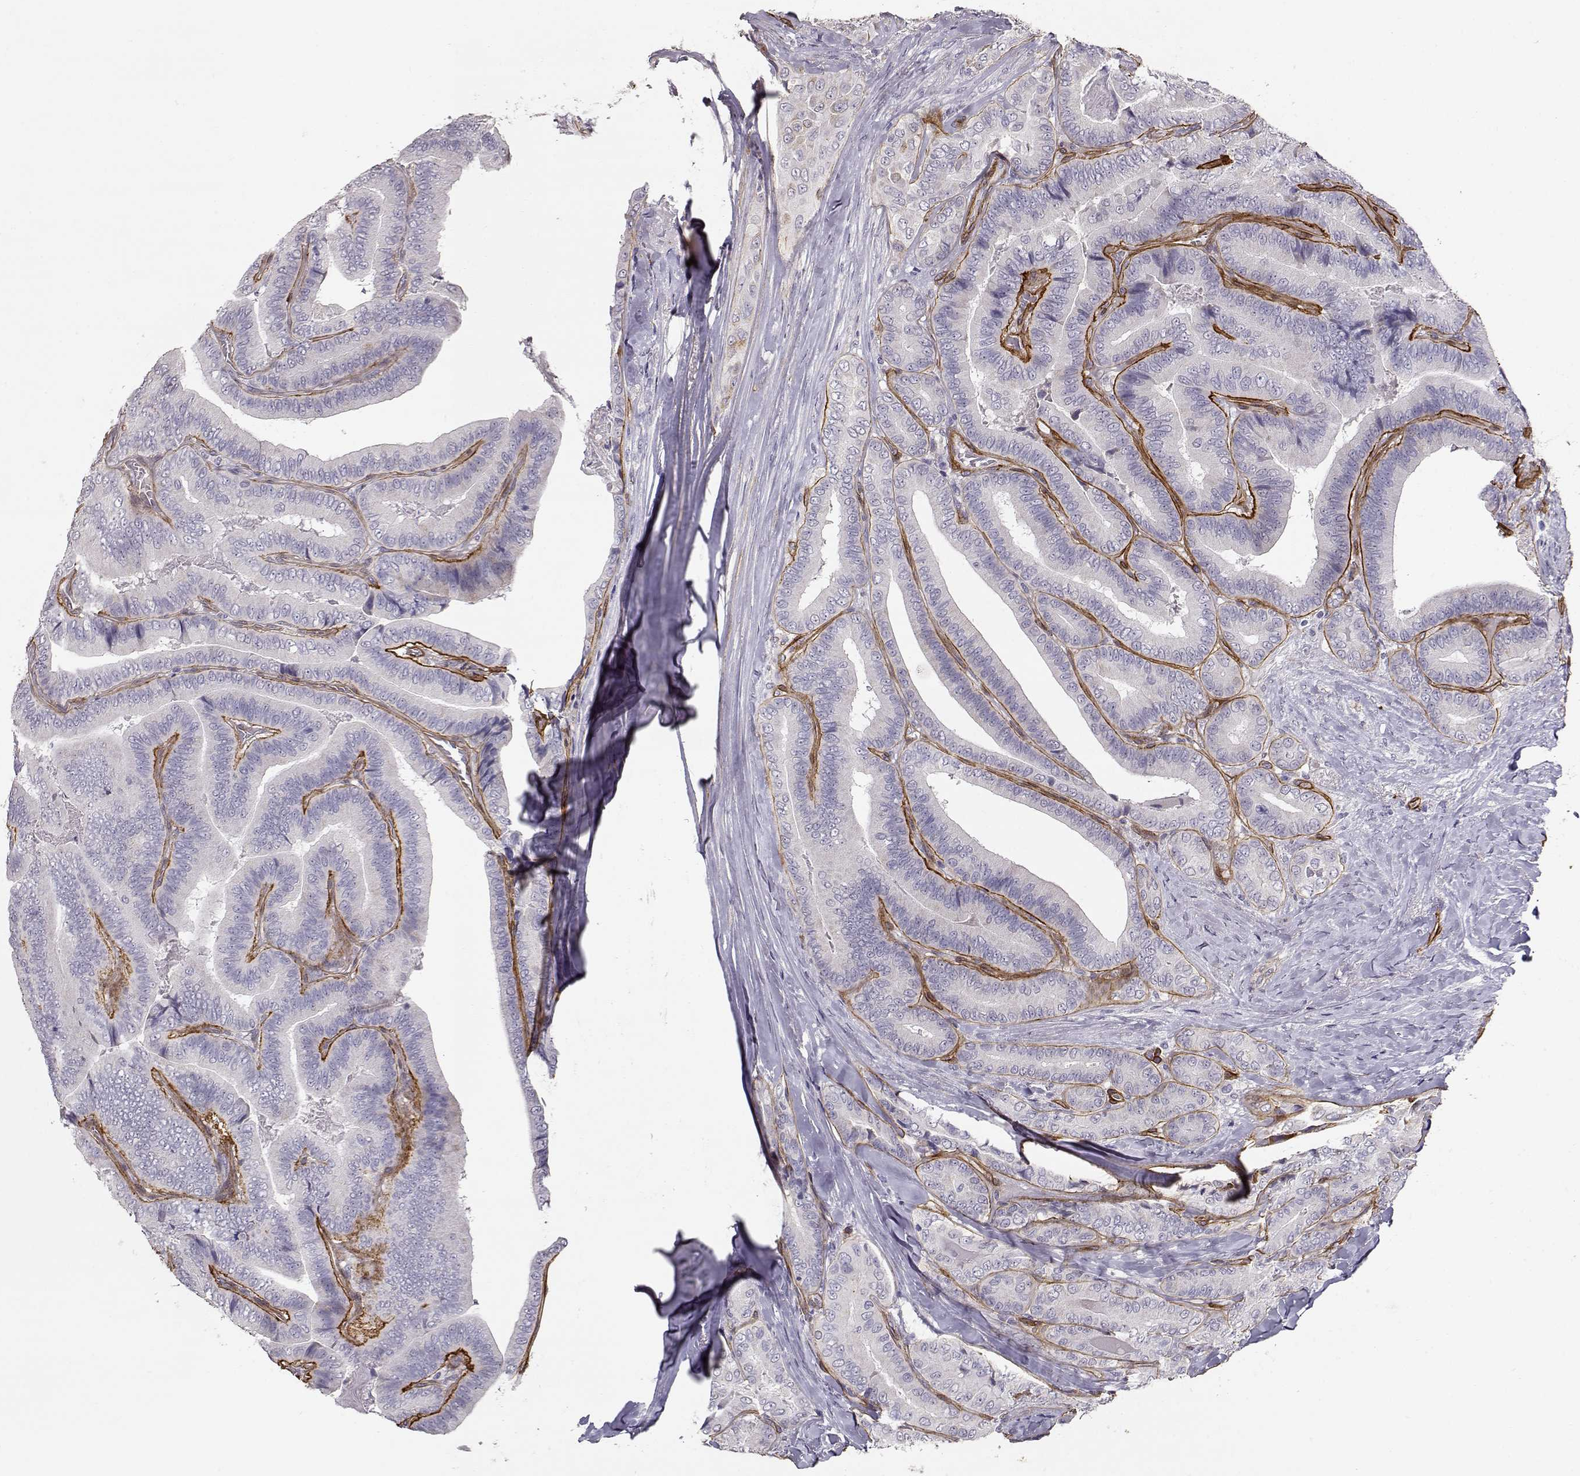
{"staining": {"intensity": "negative", "quantity": "none", "location": "none"}, "tissue": "thyroid cancer", "cell_type": "Tumor cells", "image_type": "cancer", "snomed": [{"axis": "morphology", "description": "Papillary adenocarcinoma, NOS"}, {"axis": "topography", "description": "Thyroid gland"}], "caption": "Tumor cells are negative for brown protein staining in thyroid cancer.", "gene": "LAMC1", "patient": {"sex": "male", "age": 61}}